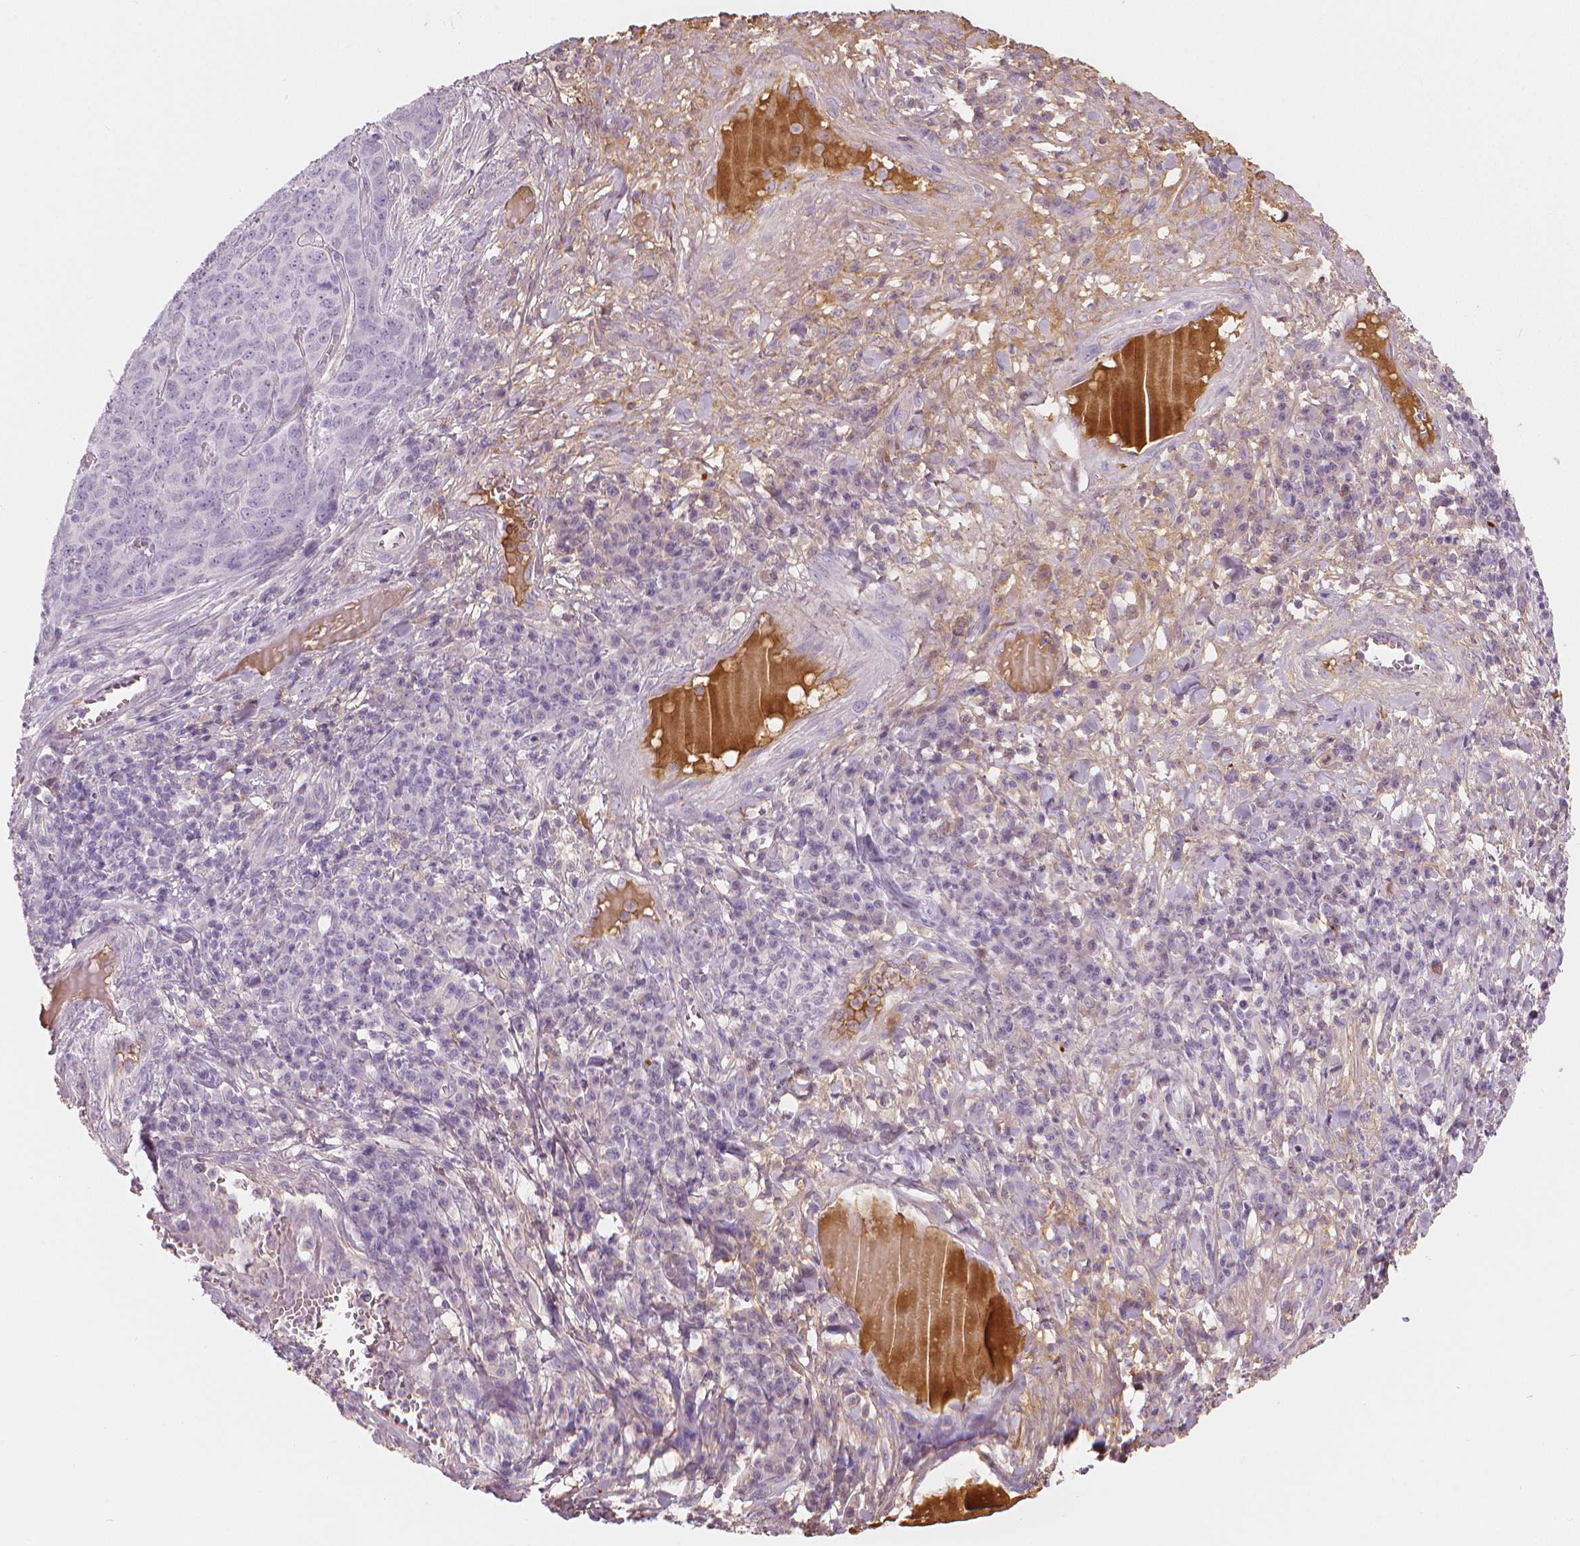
{"staining": {"intensity": "negative", "quantity": "none", "location": "none"}, "tissue": "skin cancer", "cell_type": "Tumor cells", "image_type": "cancer", "snomed": [{"axis": "morphology", "description": "Squamous cell carcinoma, NOS"}, {"axis": "topography", "description": "Skin"}, {"axis": "topography", "description": "Anal"}], "caption": "Immunohistochemistry (IHC) photomicrograph of human skin cancer stained for a protein (brown), which shows no staining in tumor cells.", "gene": "APOA4", "patient": {"sex": "female", "age": 51}}